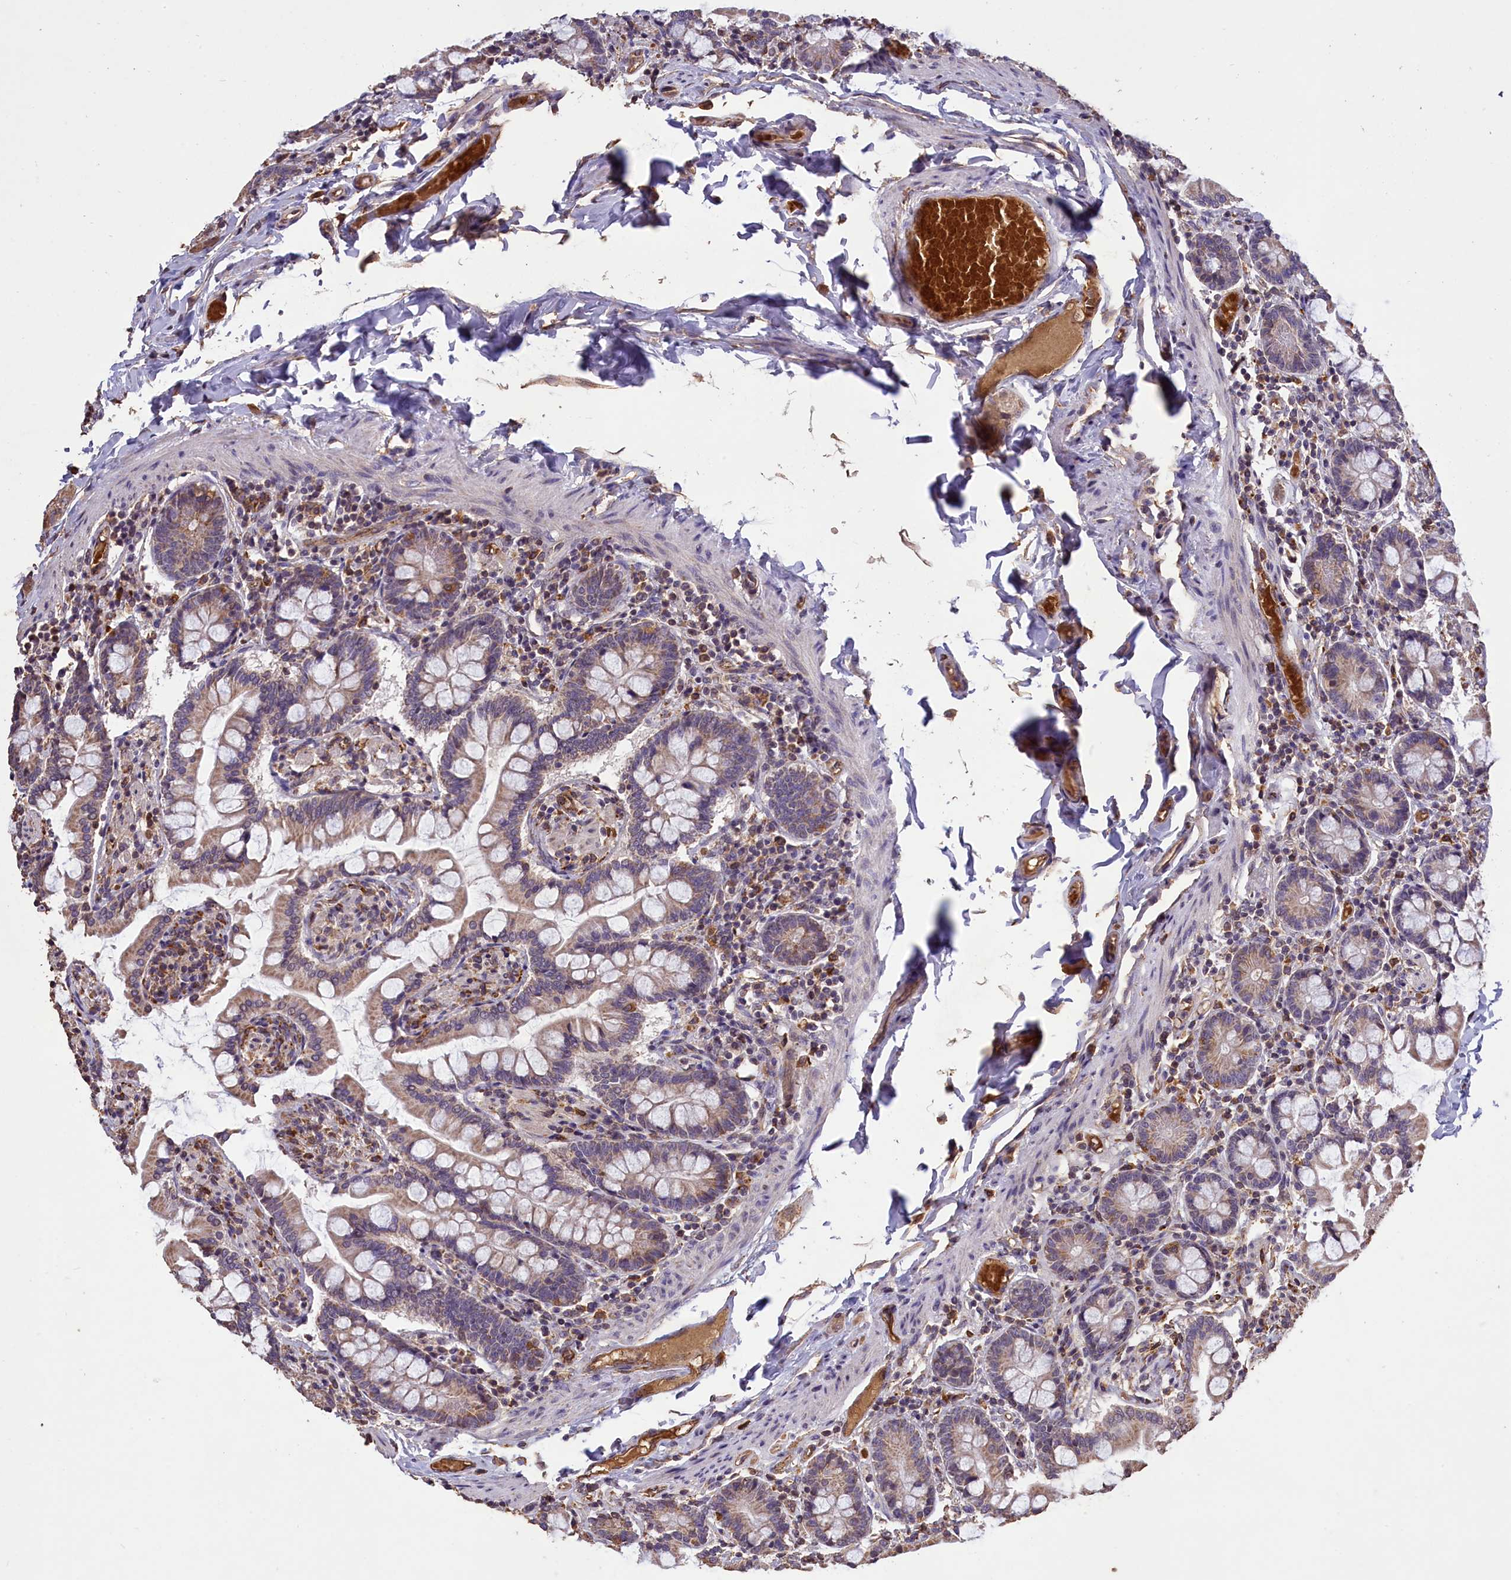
{"staining": {"intensity": "weak", "quantity": "25%-75%", "location": "cytoplasmic/membranous"}, "tissue": "small intestine", "cell_type": "Glandular cells", "image_type": "normal", "snomed": [{"axis": "morphology", "description": "Normal tissue, NOS"}, {"axis": "topography", "description": "Small intestine"}], "caption": "Small intestine stained with immunohistochemistry (IHC) reveals weak cytoplasmic/membranous positivity in about 25%-75% of glandular cells. Using DAB (brown) and hematoxylin (blue) stains, captured at high magnification using brightfield microscopy.", "gene": "CLRN2", "patient": {"sex": "male", "age": 41}}